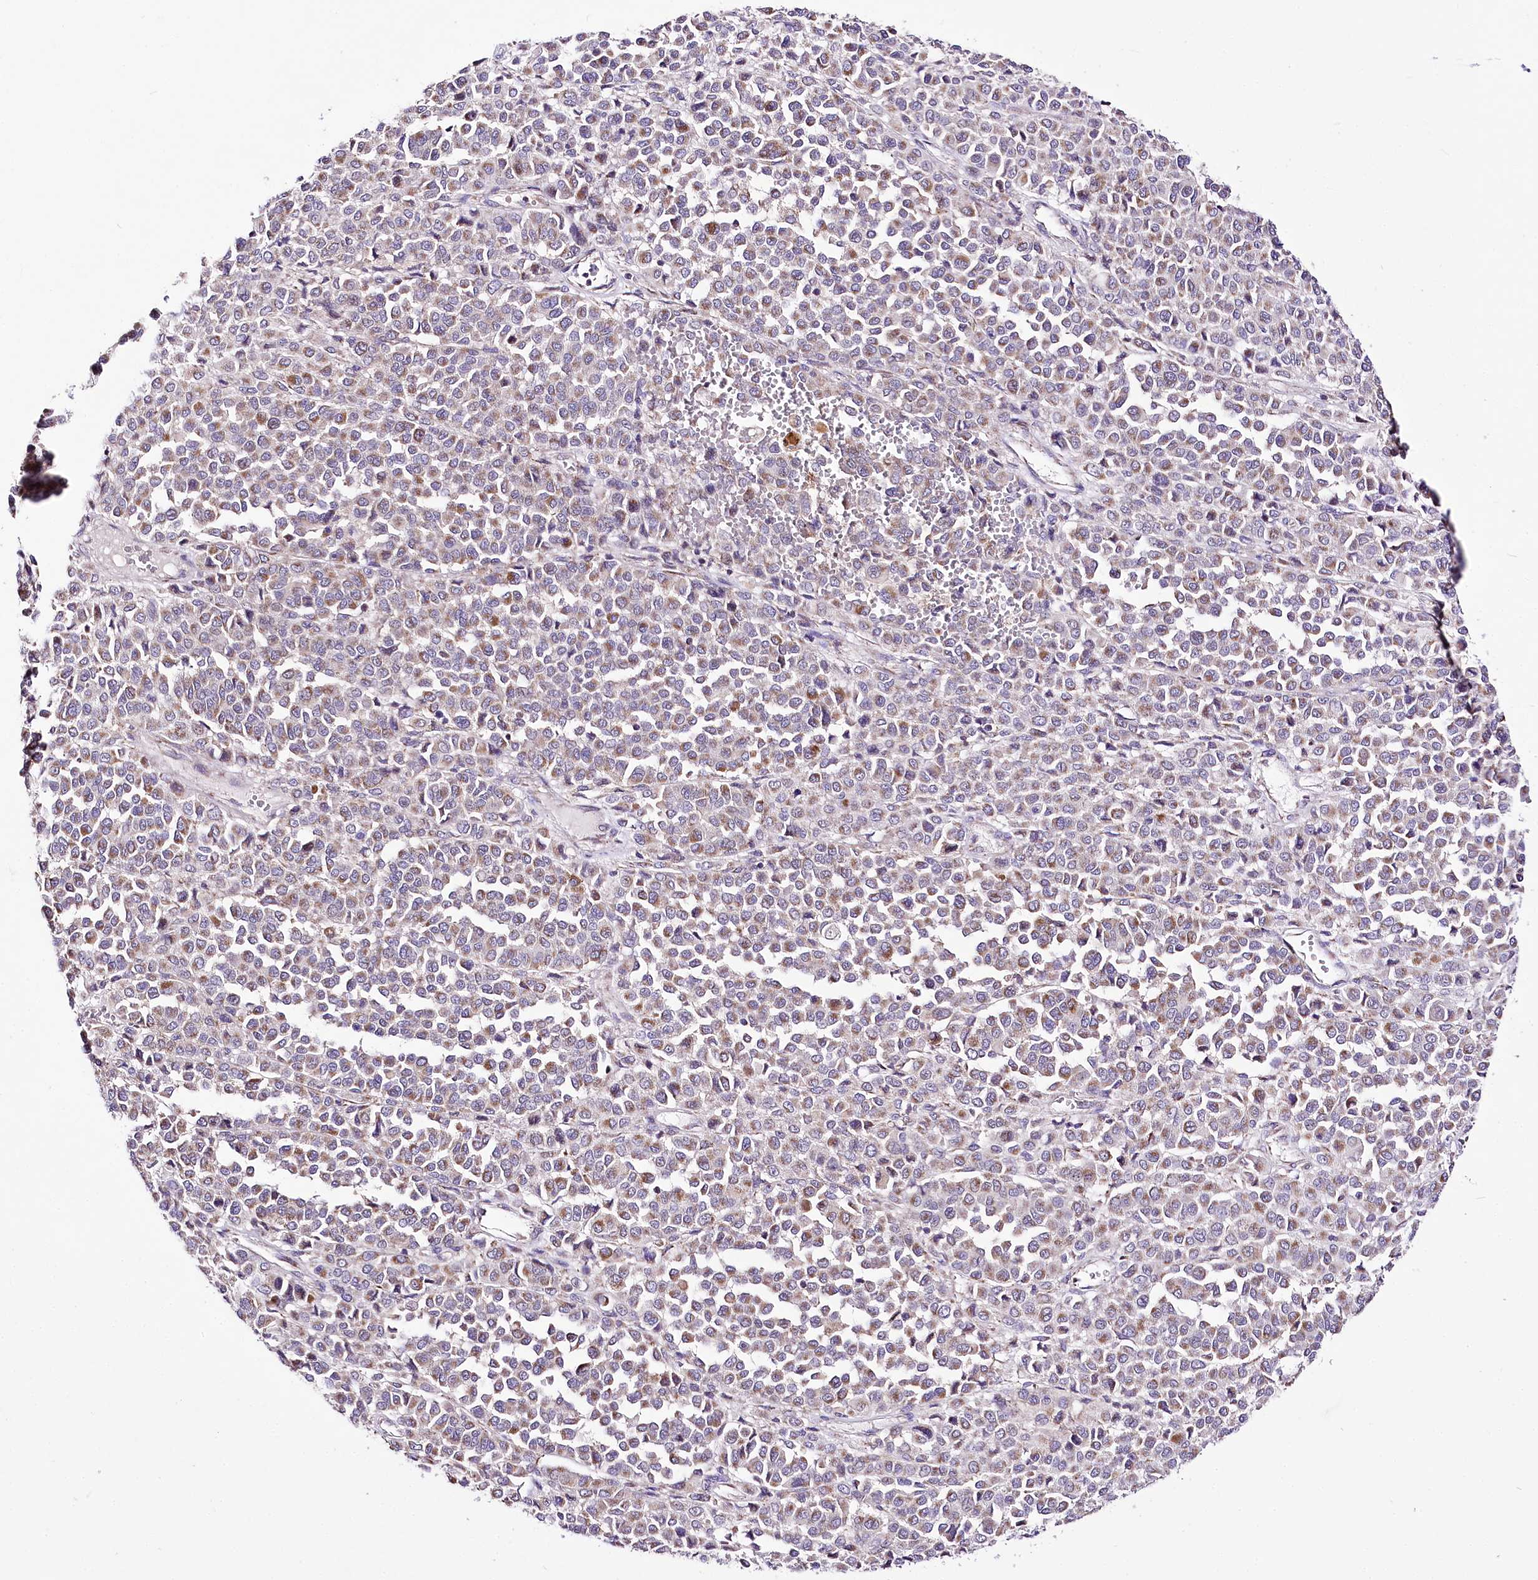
{"staining": {"intensity": "moderate", "quantity": ">75%", "location": "cytoplasmic/membranous"}, "tissue": "melanoma", "cell_type": "Tumor cells", "image_type": "cancer", "snomed": [{"axis": "morphology", "description": "Malignant melanoma, Metastatic site"}, {"axis": "topography", "description": "Pancreas"}], "caption": "Immunohistochemistry of malignant melanoma (metastatic site) shows medium levels of moderate cytoplasmic/membranous staining in about >75% of tumor cells.", "gene": "ATE1", "patient": {"sex": "female", "age": 30}}